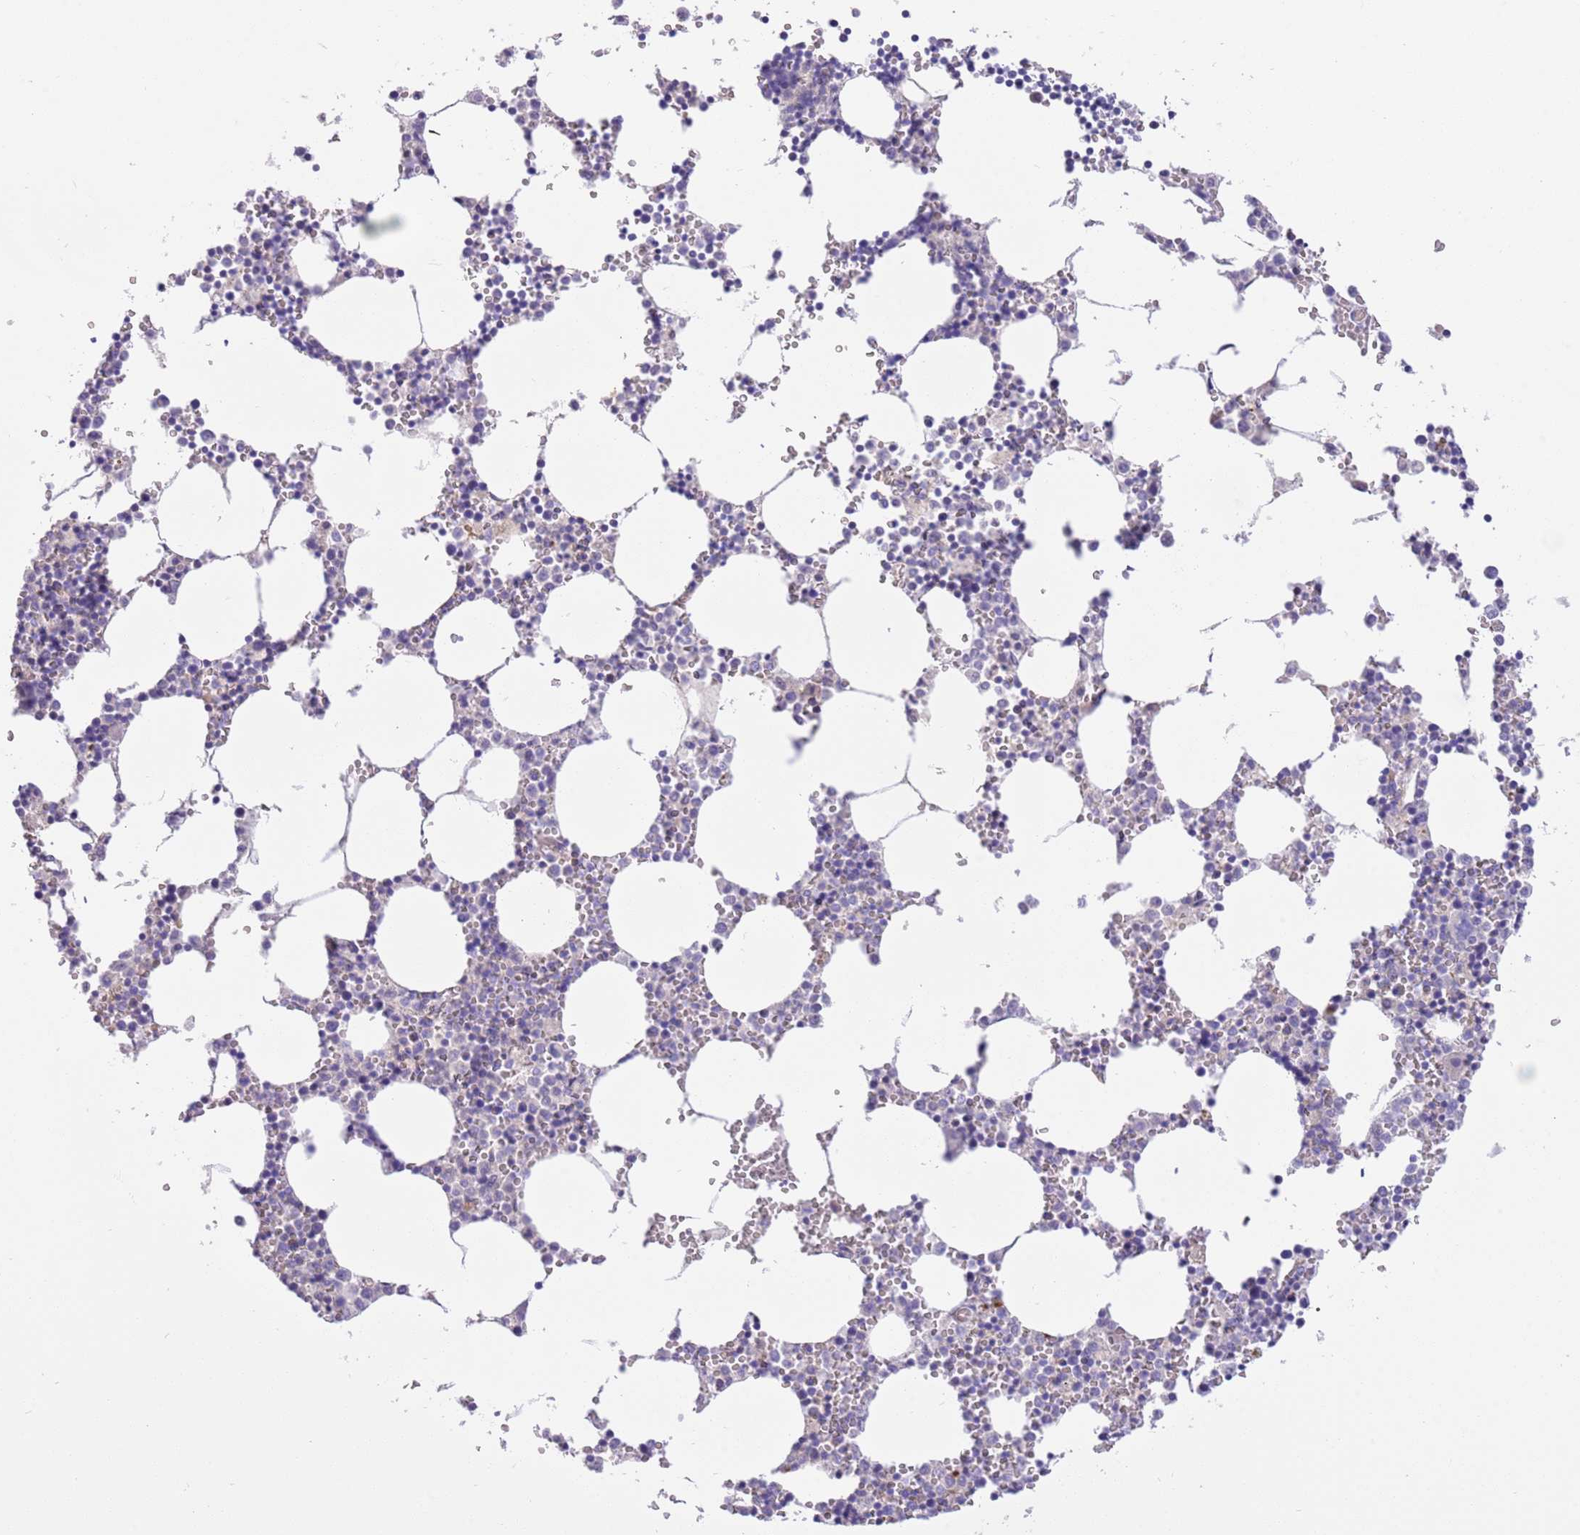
{"staining": {"intensity": "negative", "quantity": "none", "location": "none"}, "tissue": "bone marrow", "cell_type": "Hematopoietic cells", "image_type": "normal", "snomed": [{"axis": "morphology", "description": "Normal tissue, NOS"}, {"axis": "topography", "description": "Bone marrow"}], "caption": "High power microscopy image of an immunohistochemistry (IHC) micrograph of normal bone marrow, revealing no significant expression in hematopoietic cells.", "gene": "SFTPA1", "patient": {"sex": "female", "age": 64}}